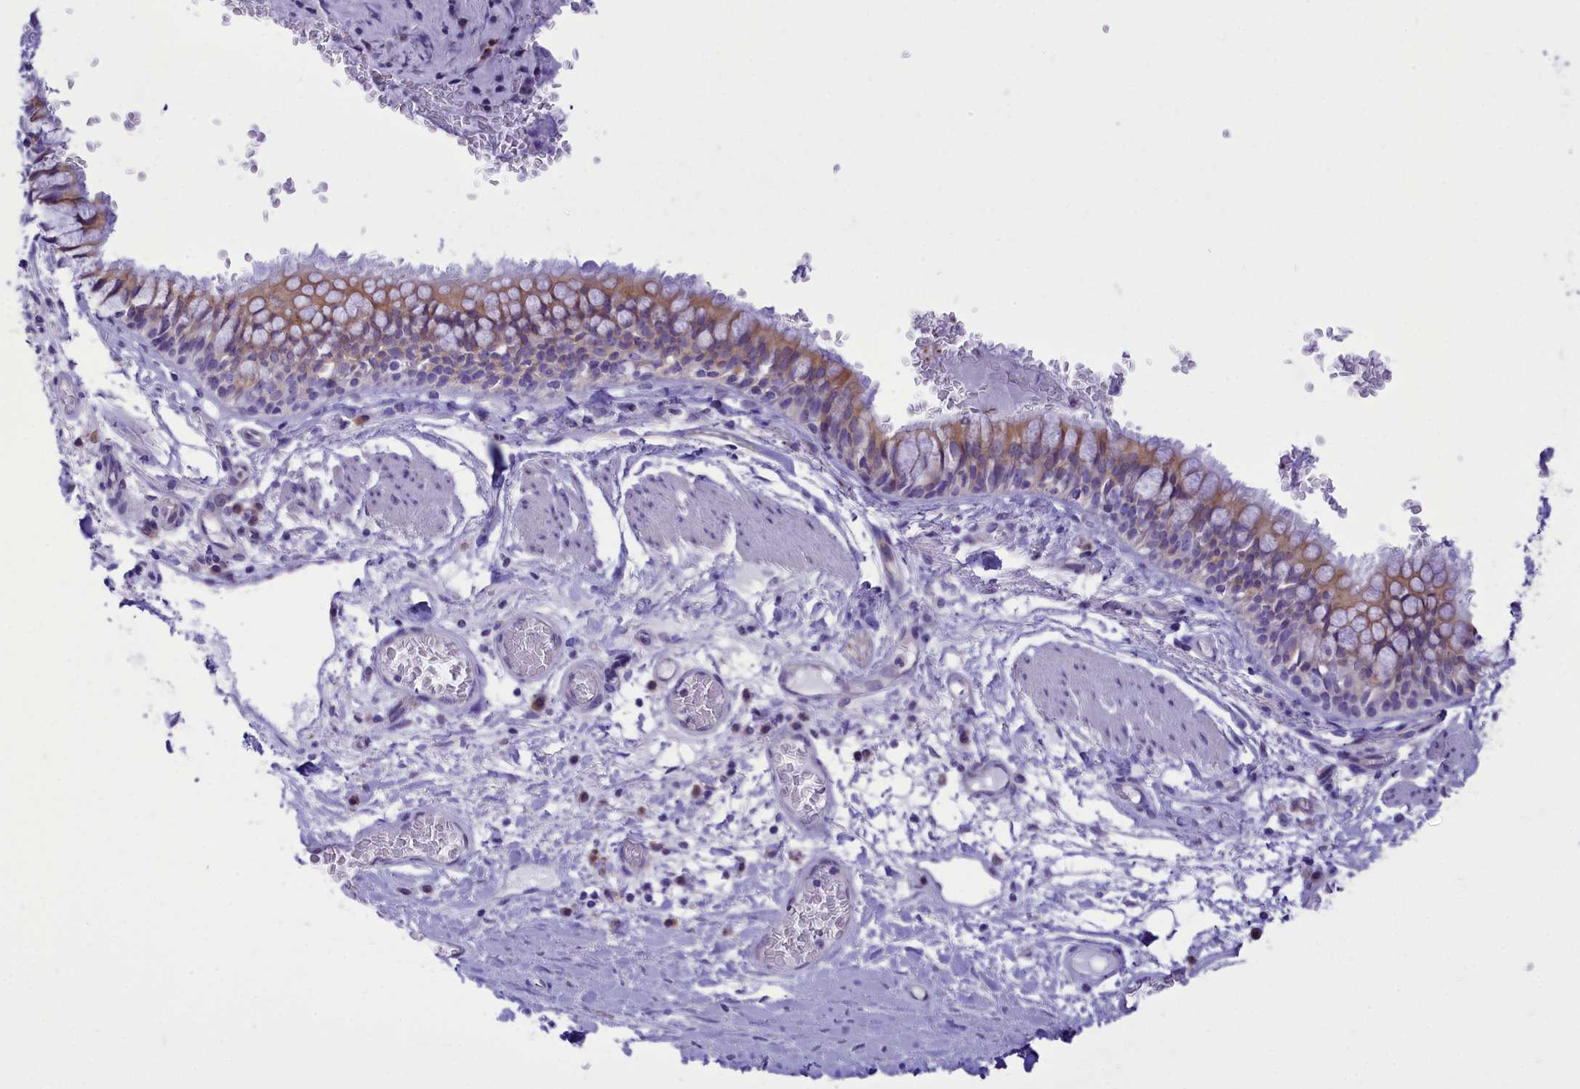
{"staining": {"intensity": "weak", "quantity": ">75%", "location": "cytoplasmic/membranous"}, "tissue": "bronchus", "cell_type": "Respiratory epithelial cells", "image_type": "normal", "snomed": [{"axis": "morphology", "description": "Normal tissue, NOS"}, {"axis": "topography", "description": "Cartilage tissue"}, {"axis": "topography", "description": "Bronchus"}], "caption": "Immunohistochemistry (DAB (3,3'-diaminobenzidine)) staining of normal human bronchus displays weak cytoplasmic/membranous protein staining in about >75% of respiratory epithelial cells.", "gene": "DCAF16", "patient": {"sex": "female", "age": 36}}